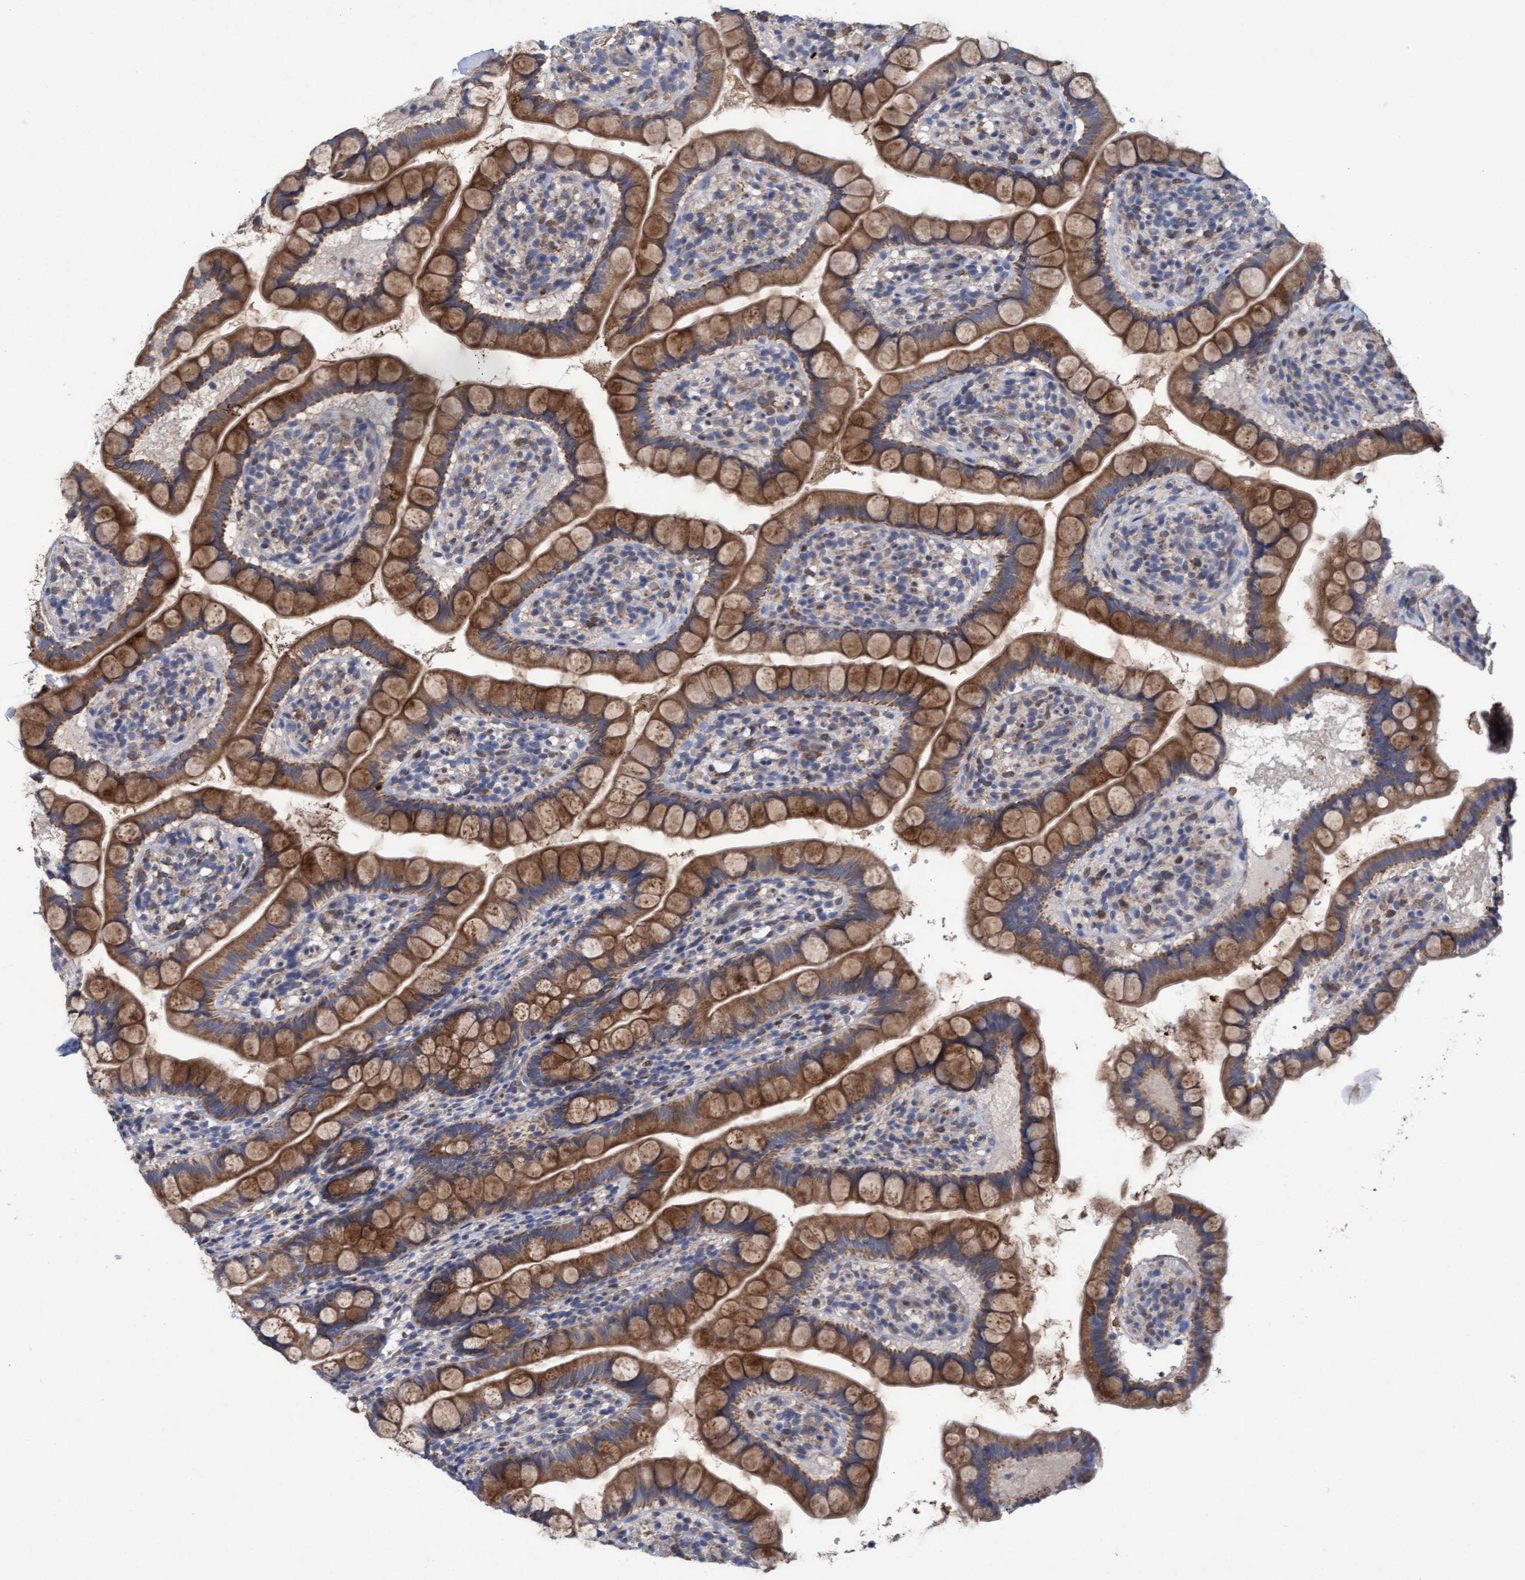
{"staining": {"intensity": "moderate", "quantity": ">75%", "location": "cytoplasmic/membranous"}, "tissue": "small intestine", "cell_type": "Glandular cells", "image_type": "normal", "snomed": [{"axis": "morphology", "description": "Normal tissue, NOS"}, {"axis": "topography", "description": "Small intestine"}], "caption": "Small intestine stained with IHC reveals moderate cytoplasmic/membranous positivity in approximately >75% of glandular cells. The staining was performed using DAB, with brown indicating positive protein expression. Nuclei are stained blue with hematoxylin.", "gene": "MRPL38", "patient": {"sex": "female", "age": 84}}